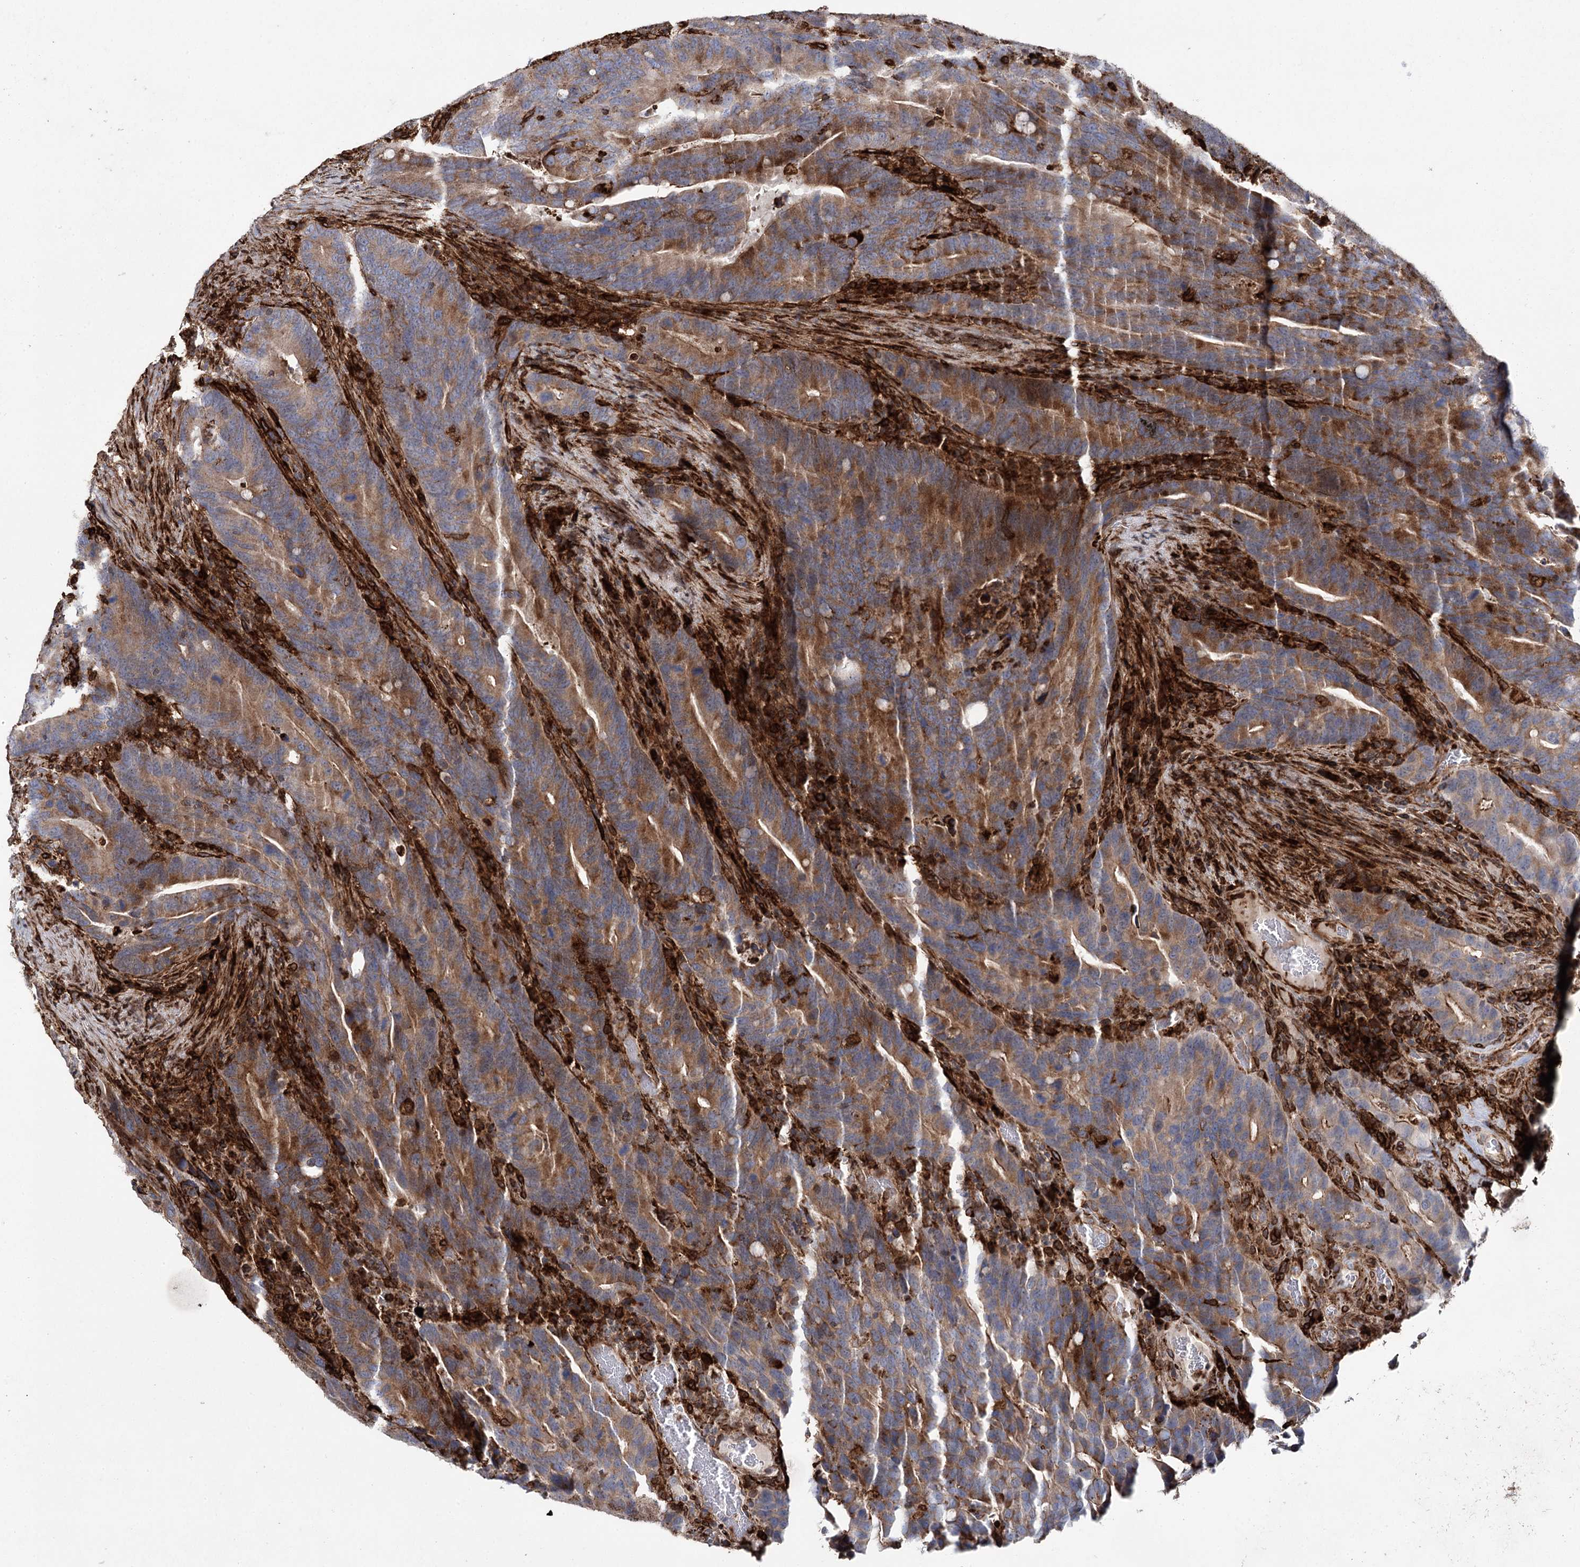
{"staining": {"intensity": "moderate", "quantity": ">75%", "location": "cytoplasmic/membranous"}, "tissue": "colorectal cancer", "cell_type": "Tumor cells", "image_type": "cancer", "snomed": [{"axis": "morphology", "description": "Adenocarcinoma, NOS"}, {"axis": "topography", "description": "Colon"}], "caption": "IHC of human colorectal cancer (adenocarcinoma) displays medium levels of moderate cytoplasmic/membranous staining in approximately >75% of tumor cells.", "gene": "DCUN1D4", "patient": {"sex": "female", "age": 66}}